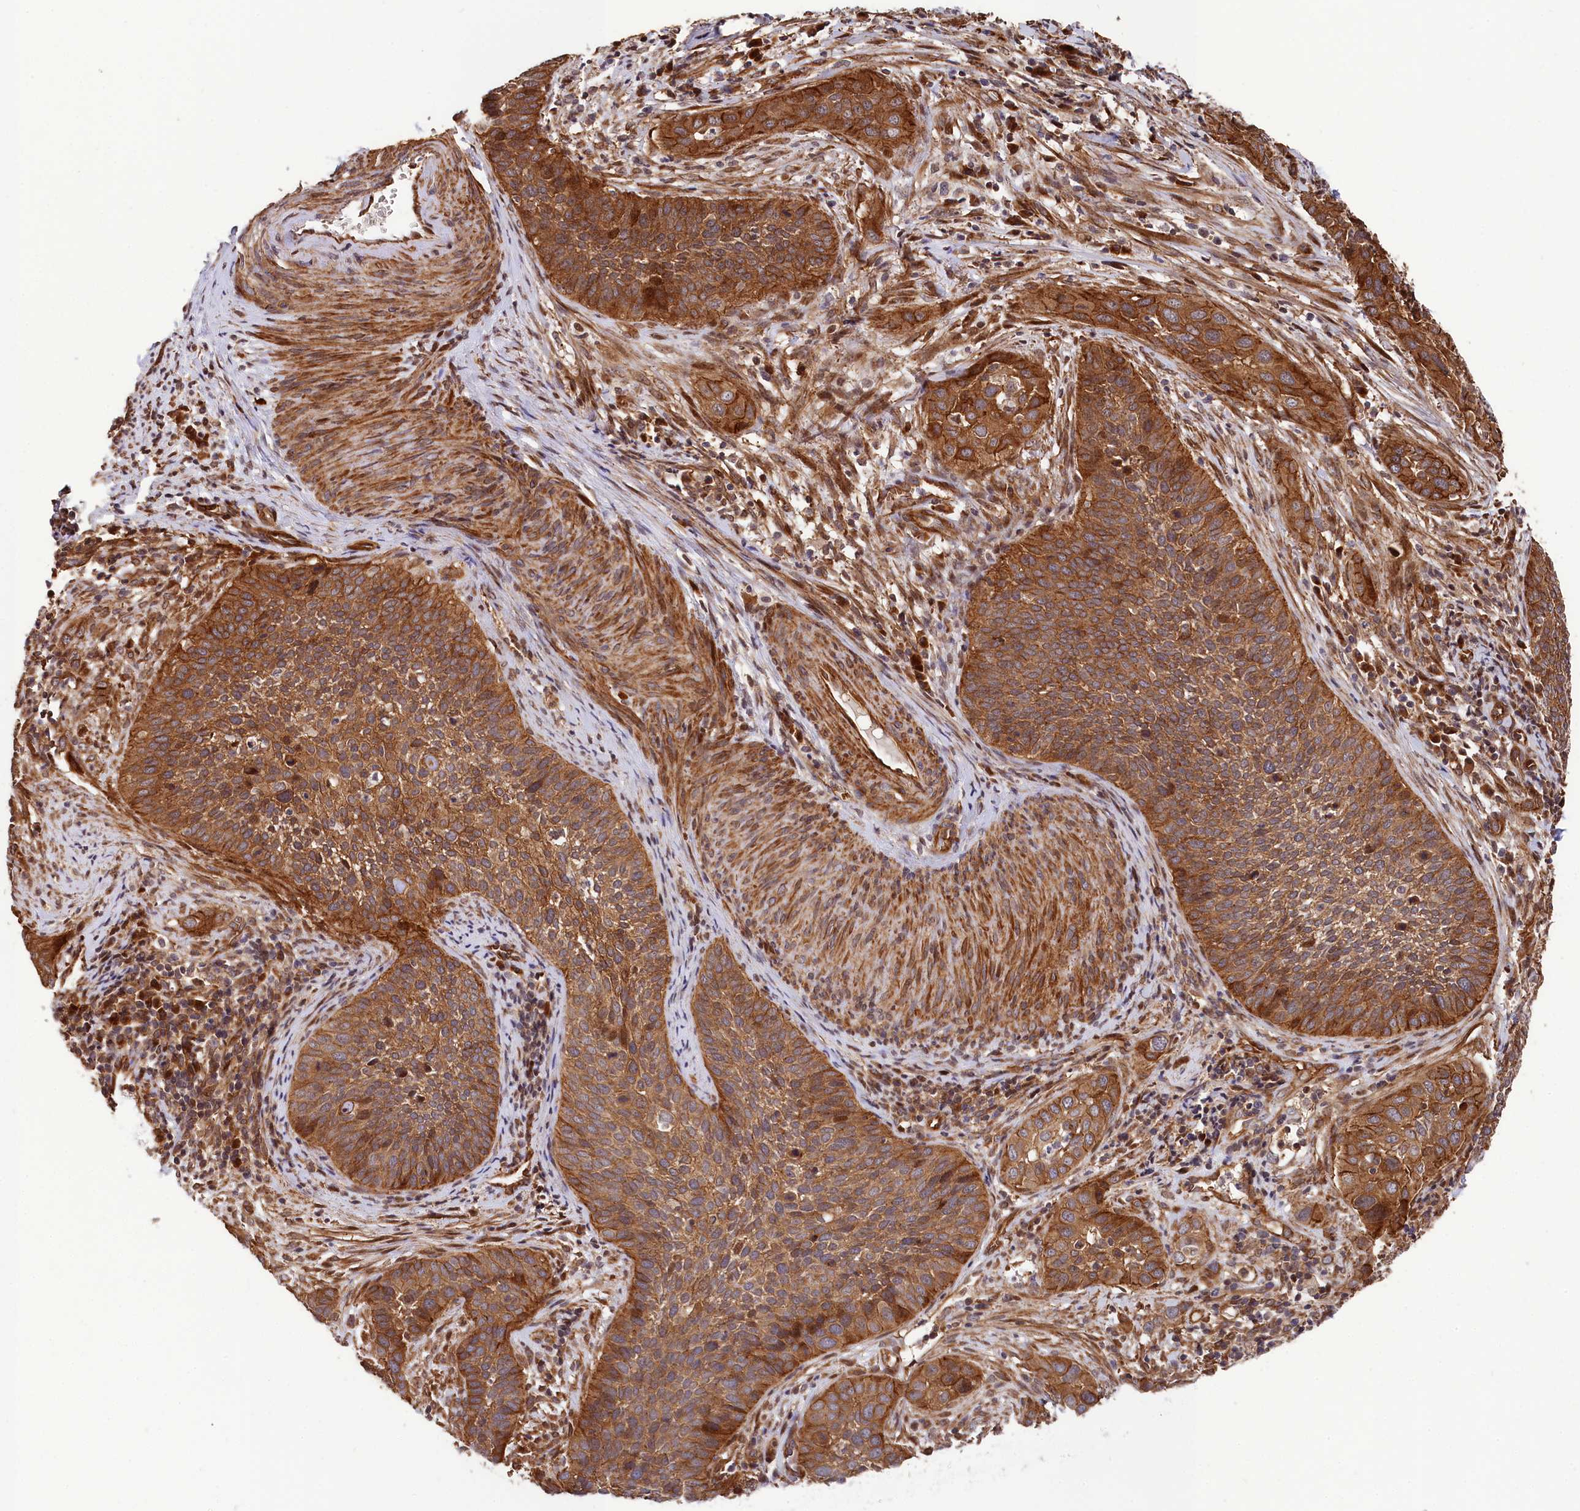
{"staining": {"intensity": "strong", "quantity": ">75%", "location": "cytoplasmic/membranous"}, "tissue": "cervical cancer", "cell_type": "Tumor cells", "image_type": "cancer", "snomed": [{"axis": "morphology", "description": "Squamous cell carcinoma, NOS"}, {"axis": "topography", "description": "Cervix"}], "caption": "Immunohistochemical staining of human cervical cancer reveals high levels of strong cytoplasmic/membranous staining in about >75% of tumor cells.", "gene": "TNKS1BP1", "patient": {"sex": "female", "age": 34}}